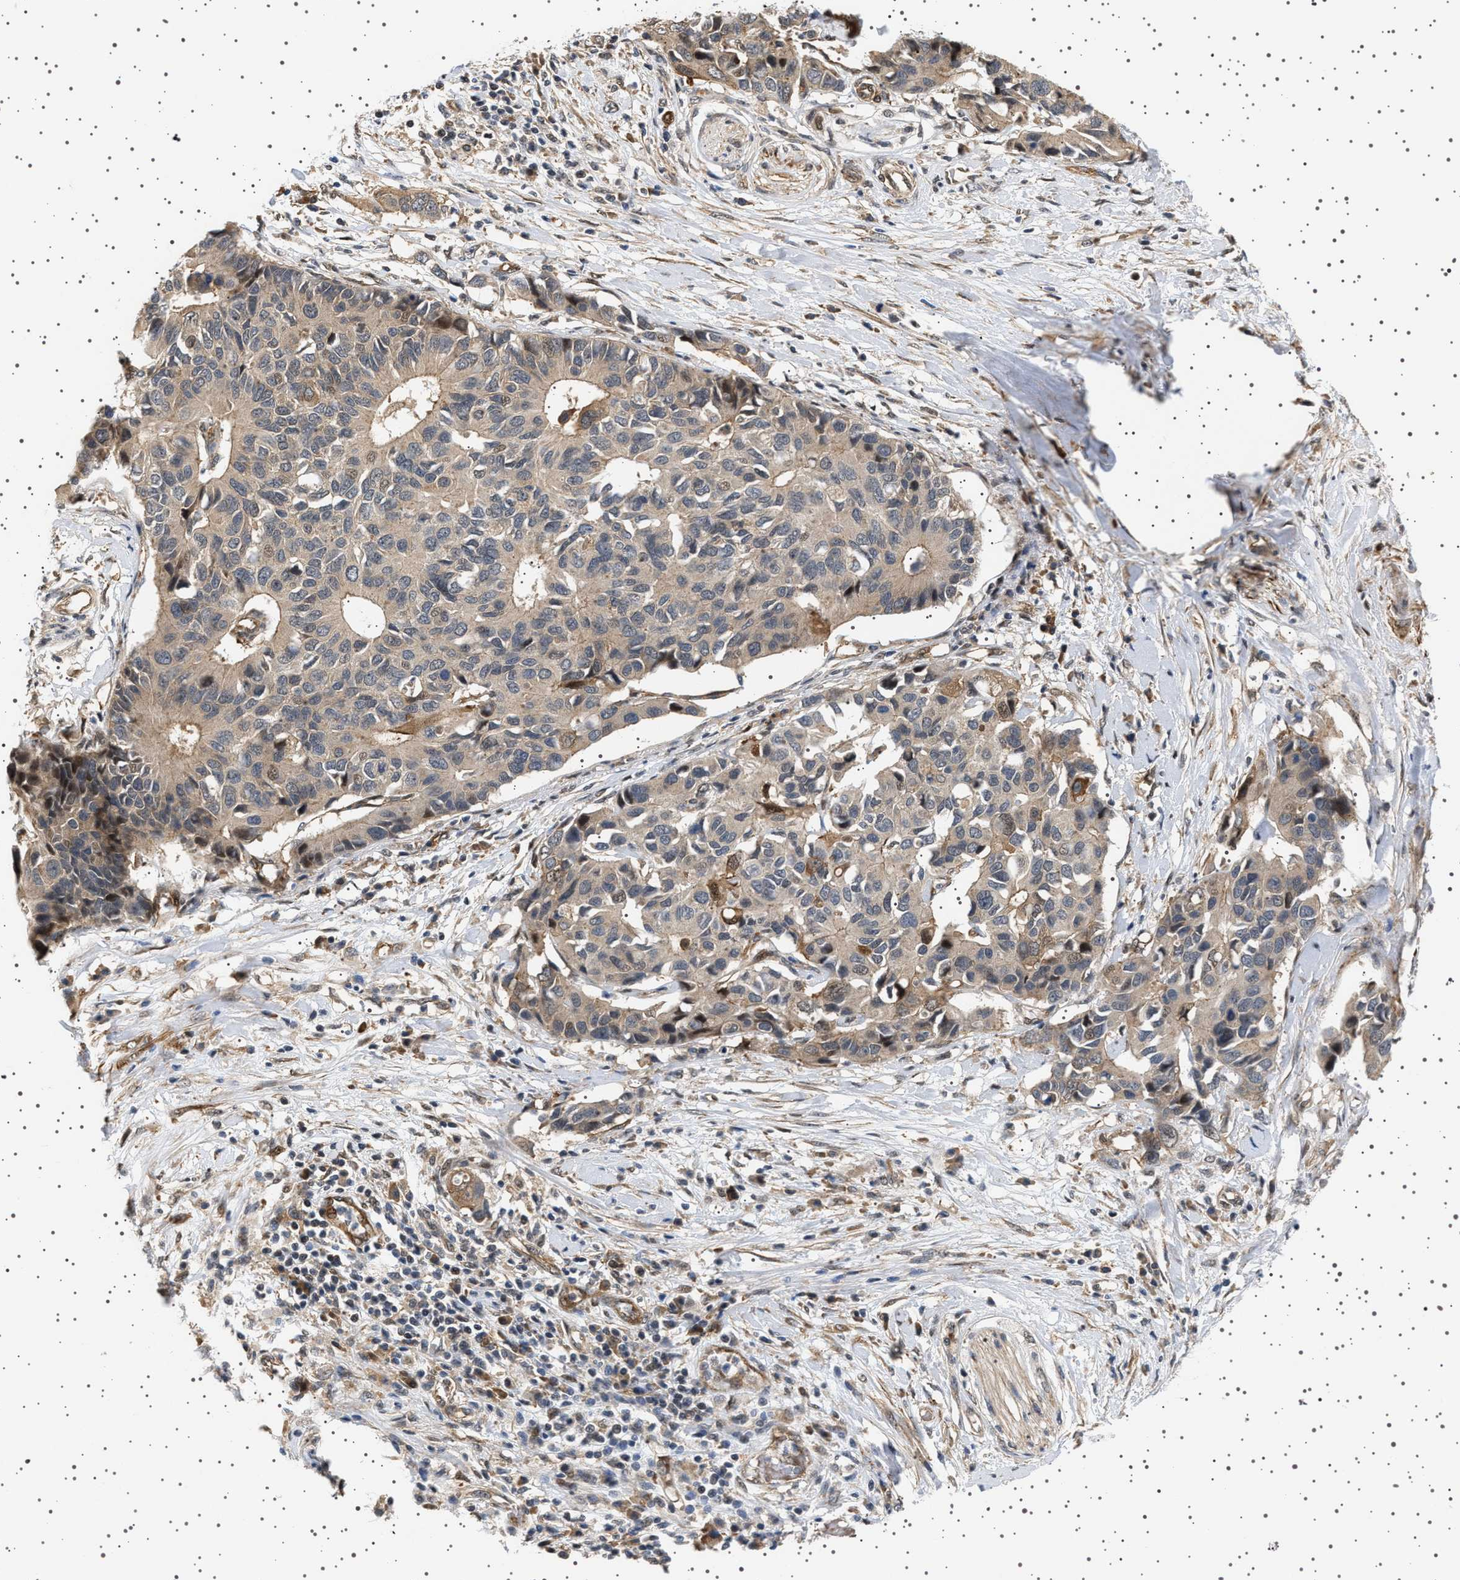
{"staining": {"intensity": "weak", "quantity": "25%-75%", "location": "cytoplasmic/membranous"}, "tissue": "pancreatic cancer", "cell_type": "Tumor cells", "image_type": "cancer", "snomed": [{"axis": "morphology", "description": "Adenocarcinoma, NOS"}, {"axis": "topography", "description": "Pancreas"}], "caption": "IHC histopathology image of pancreatic cancer stained for a protein (brown), which reveals low levels of weak cytoplasmic/membranous positivity in about 25%-75% of tumor cells.", "gene": "BAG3", "patient": {"sex": "female", "age": 56}}